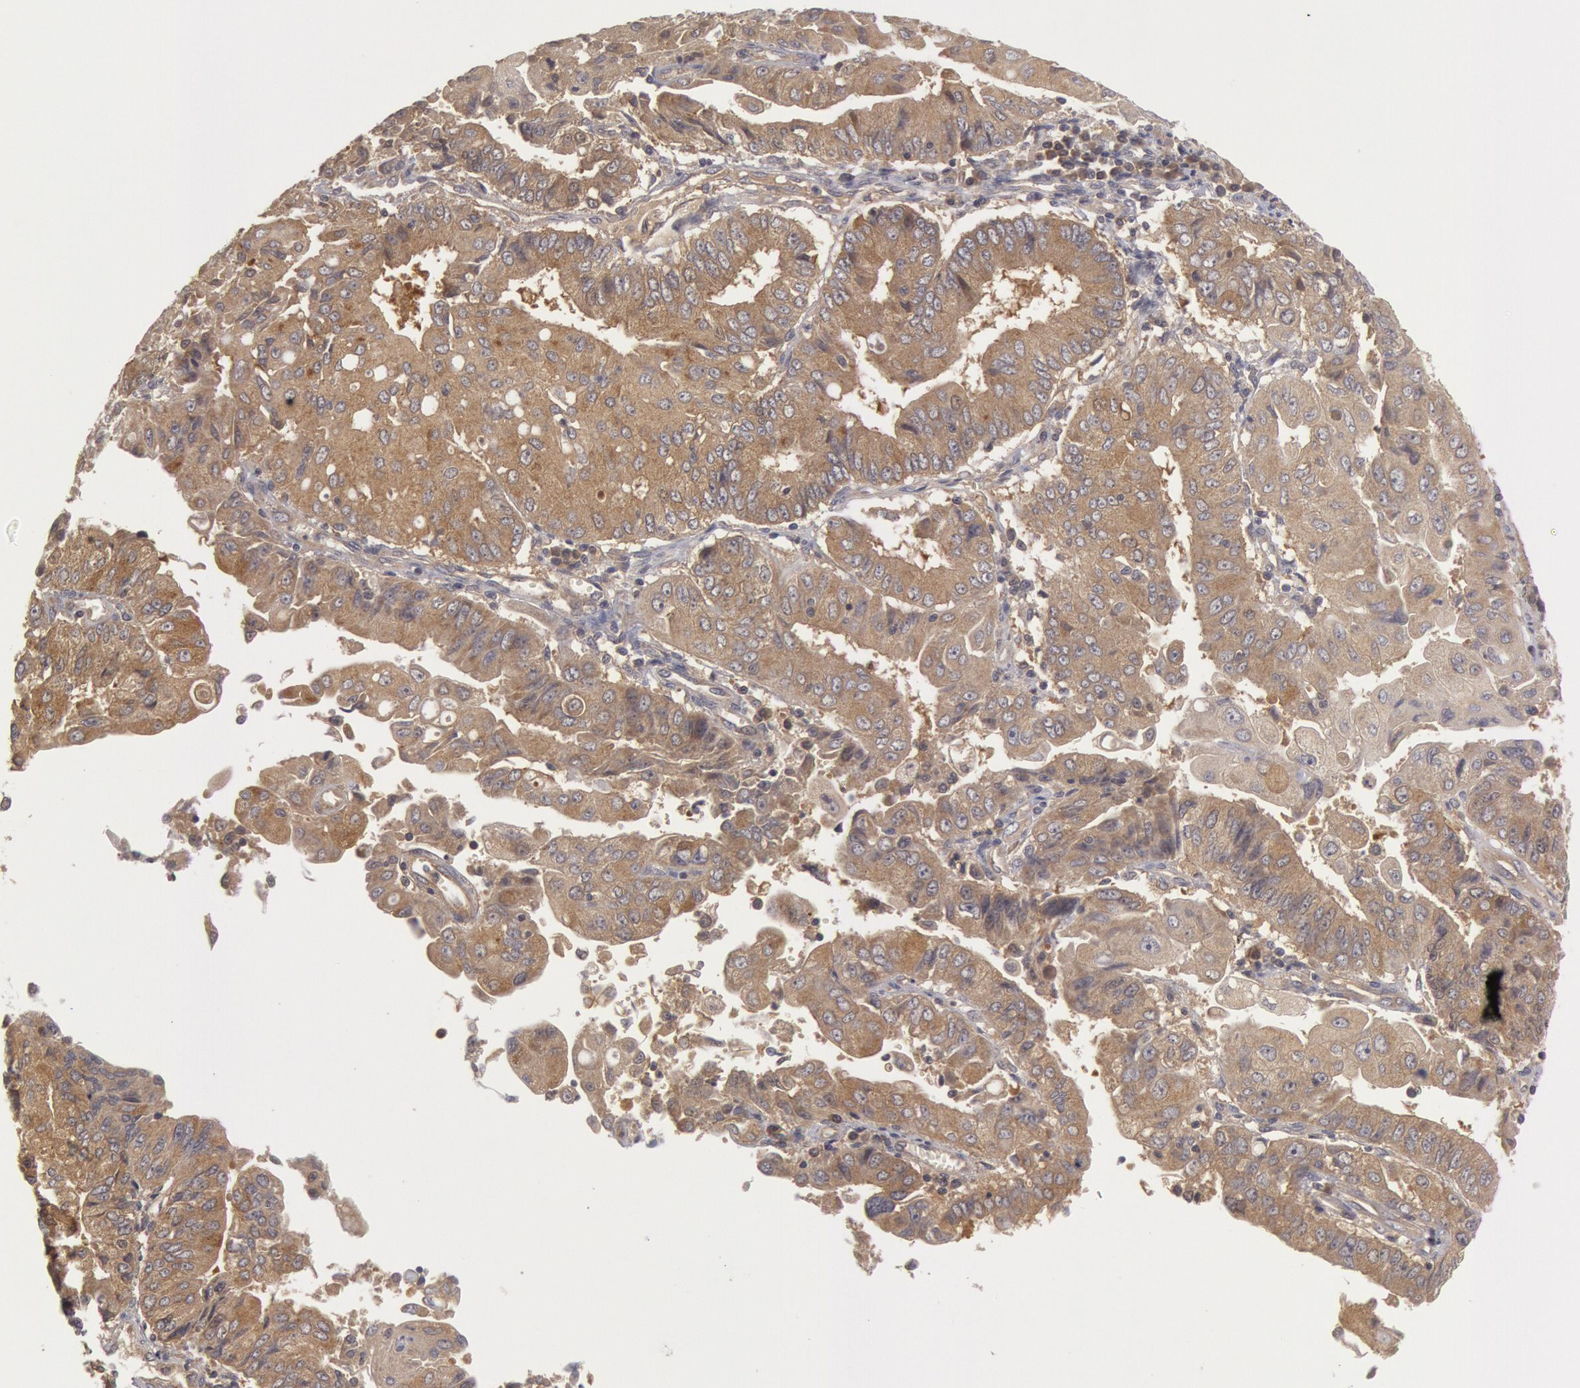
{"staining": {"intensity": "moderate", "quantity": ">75%", "location": "cytoplasmic/membranous"}, "tissue": "endometrial cancer", "cell_type": "Tumor cells", "image_type": "cancer", "snomed": [{"axis": "morphology", "description": "Adenocarcinoma, NOS"}, {"axis": "topography", "description": "Endometrium"}], "caption": "An image of human adenocarcinoma (endometrial) stained for a protein exhibits moderate cytoplasmic/membranous brown staining in tumor cells. (DAB IHC, brown staining for protein, blue staining for nuclei).", "gene": "BRAF", "patient": {"sex": "female", "age": 75}}